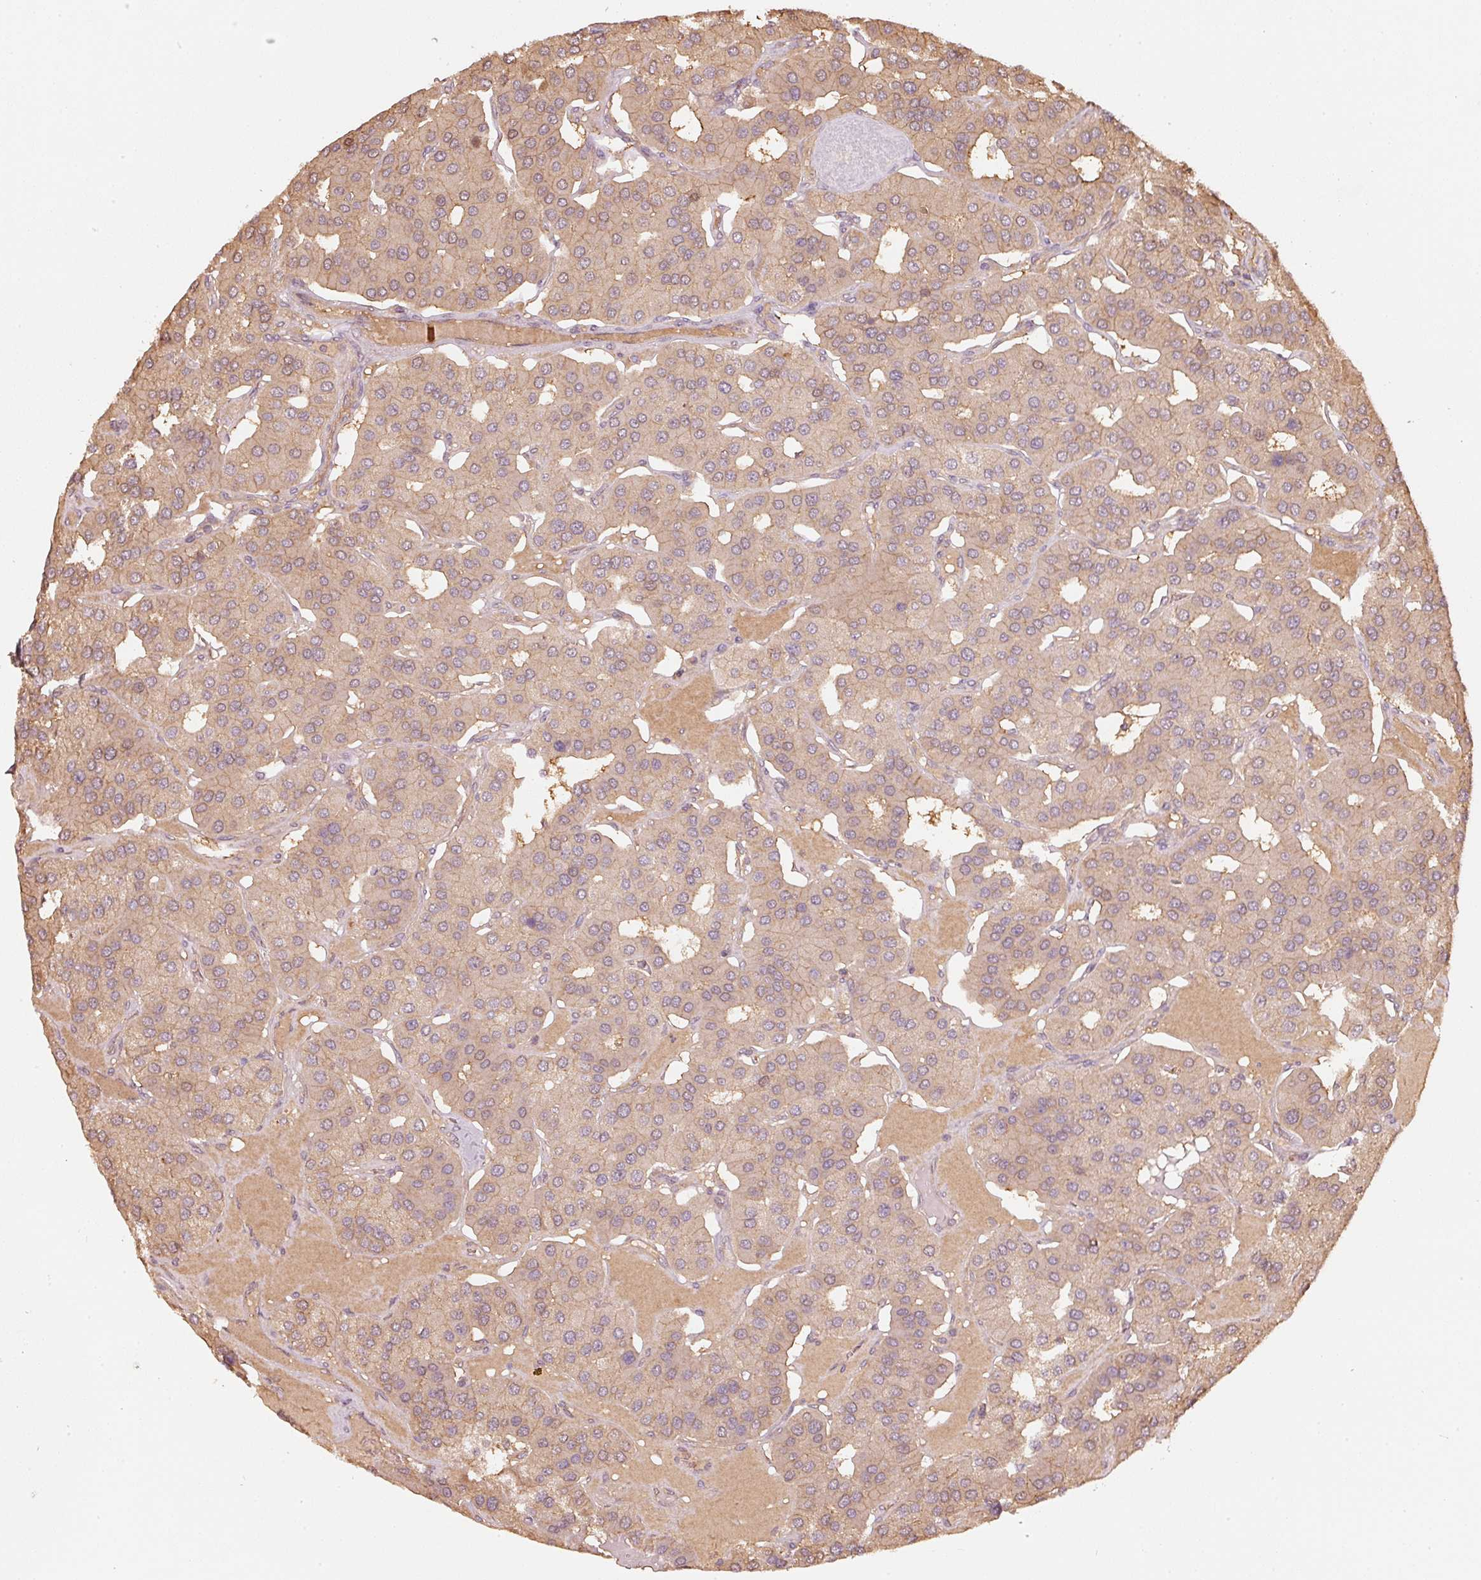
{"staining": {"intensity": "weak", "quantity": ">75%", "location": "cytoplasmic/membranous"}, "tissue": "parathyroid gland", "cell_type": "Glandular cells", "image_type": "normal", "snomed": [{"axis": "morphology", "description": "Normal tissue, NOS"}, {"axis": "morphology", "description": "Adenoma, NOS"}, {"axis": "topography", "description": "Parathyroid gland"}], "caption": "IHC histopathology image of benign parathyroid gland: parathyroid gland stained using immunohistochemistry (IHC) reveals low levels of weak protein expression localized specifically in the cytoplasmic/membranous of glandular cells, appearing as a cytoplasmic/membranous brown color.", "gene": "STAU1", "patient": {"sex": "female", "age": 86}}